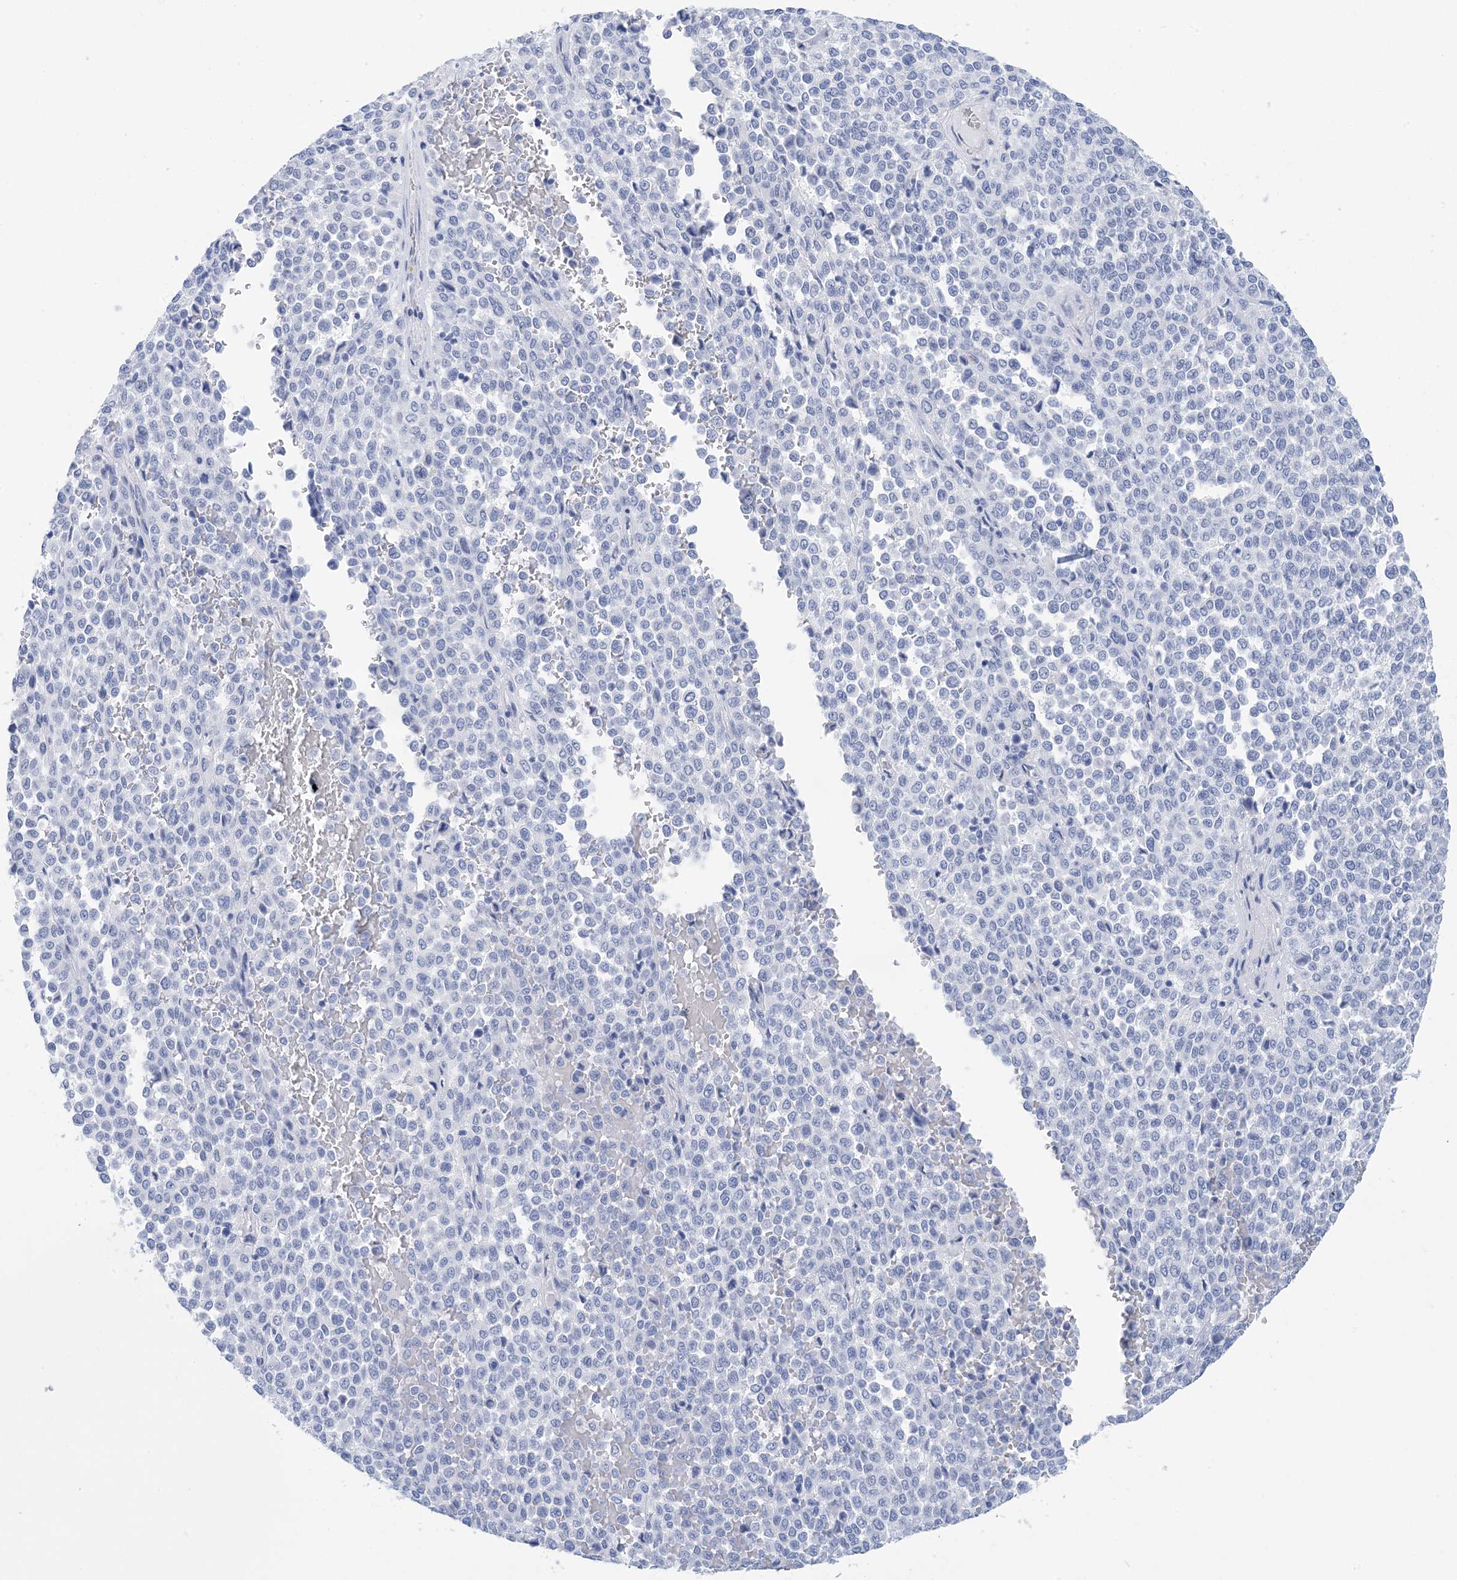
{"staining": {"intensity": "negative", "quantity": "none", "location": "none"}, "tissue": "melanoma", "cell_type": "Tumor cells", "image_type": "cancer", "snomed": [{"axis": "morphology", "description": "Malignant melanoma, Metastatic site"}, {"axis": "topography", "description": "Pancreas"}], "caption": "Tumor cells show no significant staining in malignant melanoma (metastatic site).", "gene": "SH3YL1", "patient": {"sex": "female", "age": 30}}